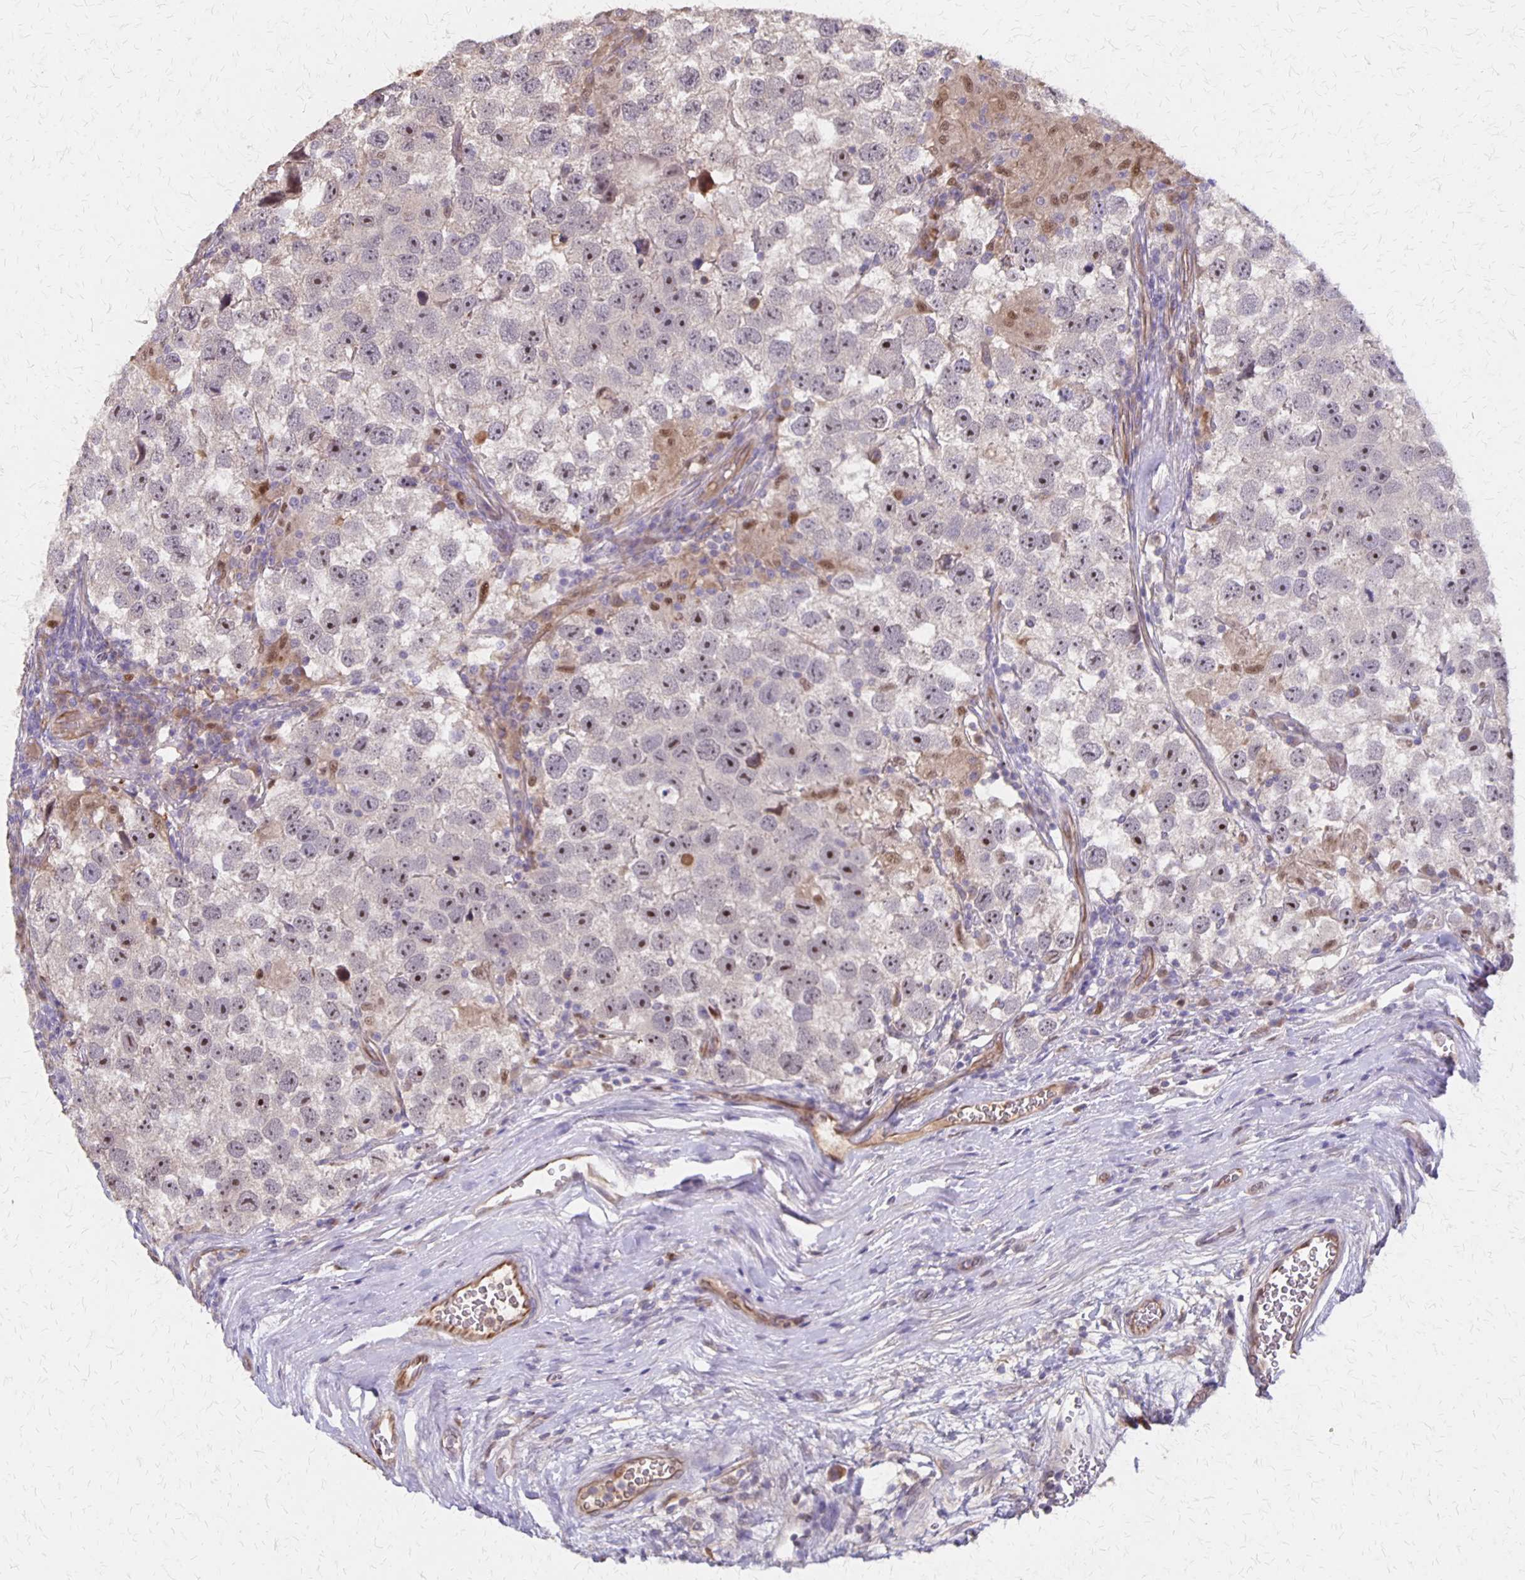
{"staining": {"intensity": "weak", "quantity": "<25%", "location": "nuclear"}, "tissue": "testis cancer", "cell_type": "Tumor cells", "image_type": "cancer", "snomed": [{"axis": "morphology", "description": "Seminoma, NOS"}, {"axis": "topography", "description": "Testis"}], "caption": "Tumor cells show no significant protein staining in testis seminoma. Nuclei are stained in blue.", "gene": "NOG", "patient": {"sex": "male", "age": 26}}